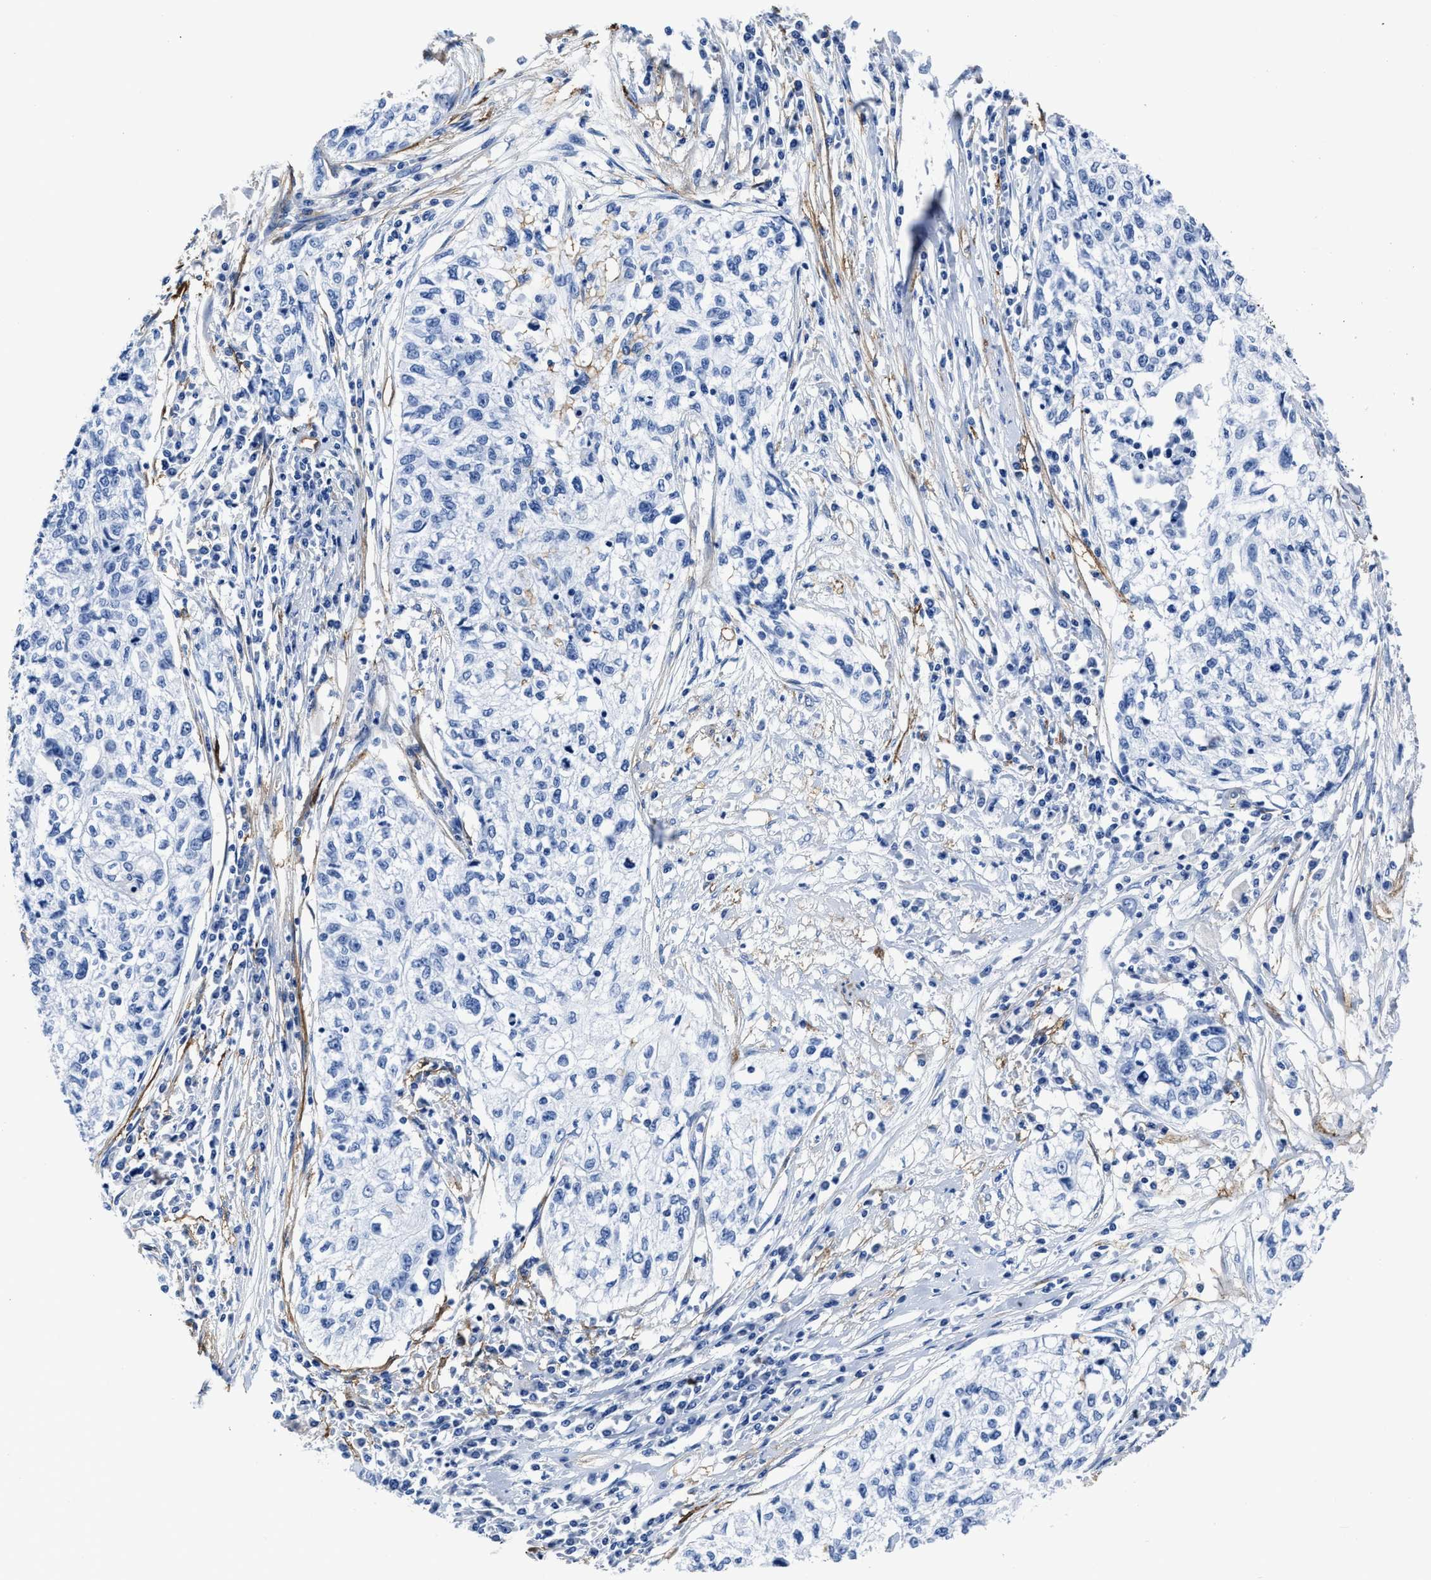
{"staining": {"intensity": "negative", "quantity": "none", "location": "none"}, "tissue": "cervical cancer", "cell_type": "Tumor cells", "image_type": "cancer", "snomed": [{"axis": "morphology", "description": "Squamous cell carcinoma, NOS"}, {"axis": "topography", "description": "Cervix"}], "caption": "This is an immunohistochemistry image of squamous cell carcinoma (cervical). There is no staining in tumor cells.", "gene": "AQP1", "patient": {"sex": "female", "age": 57}}